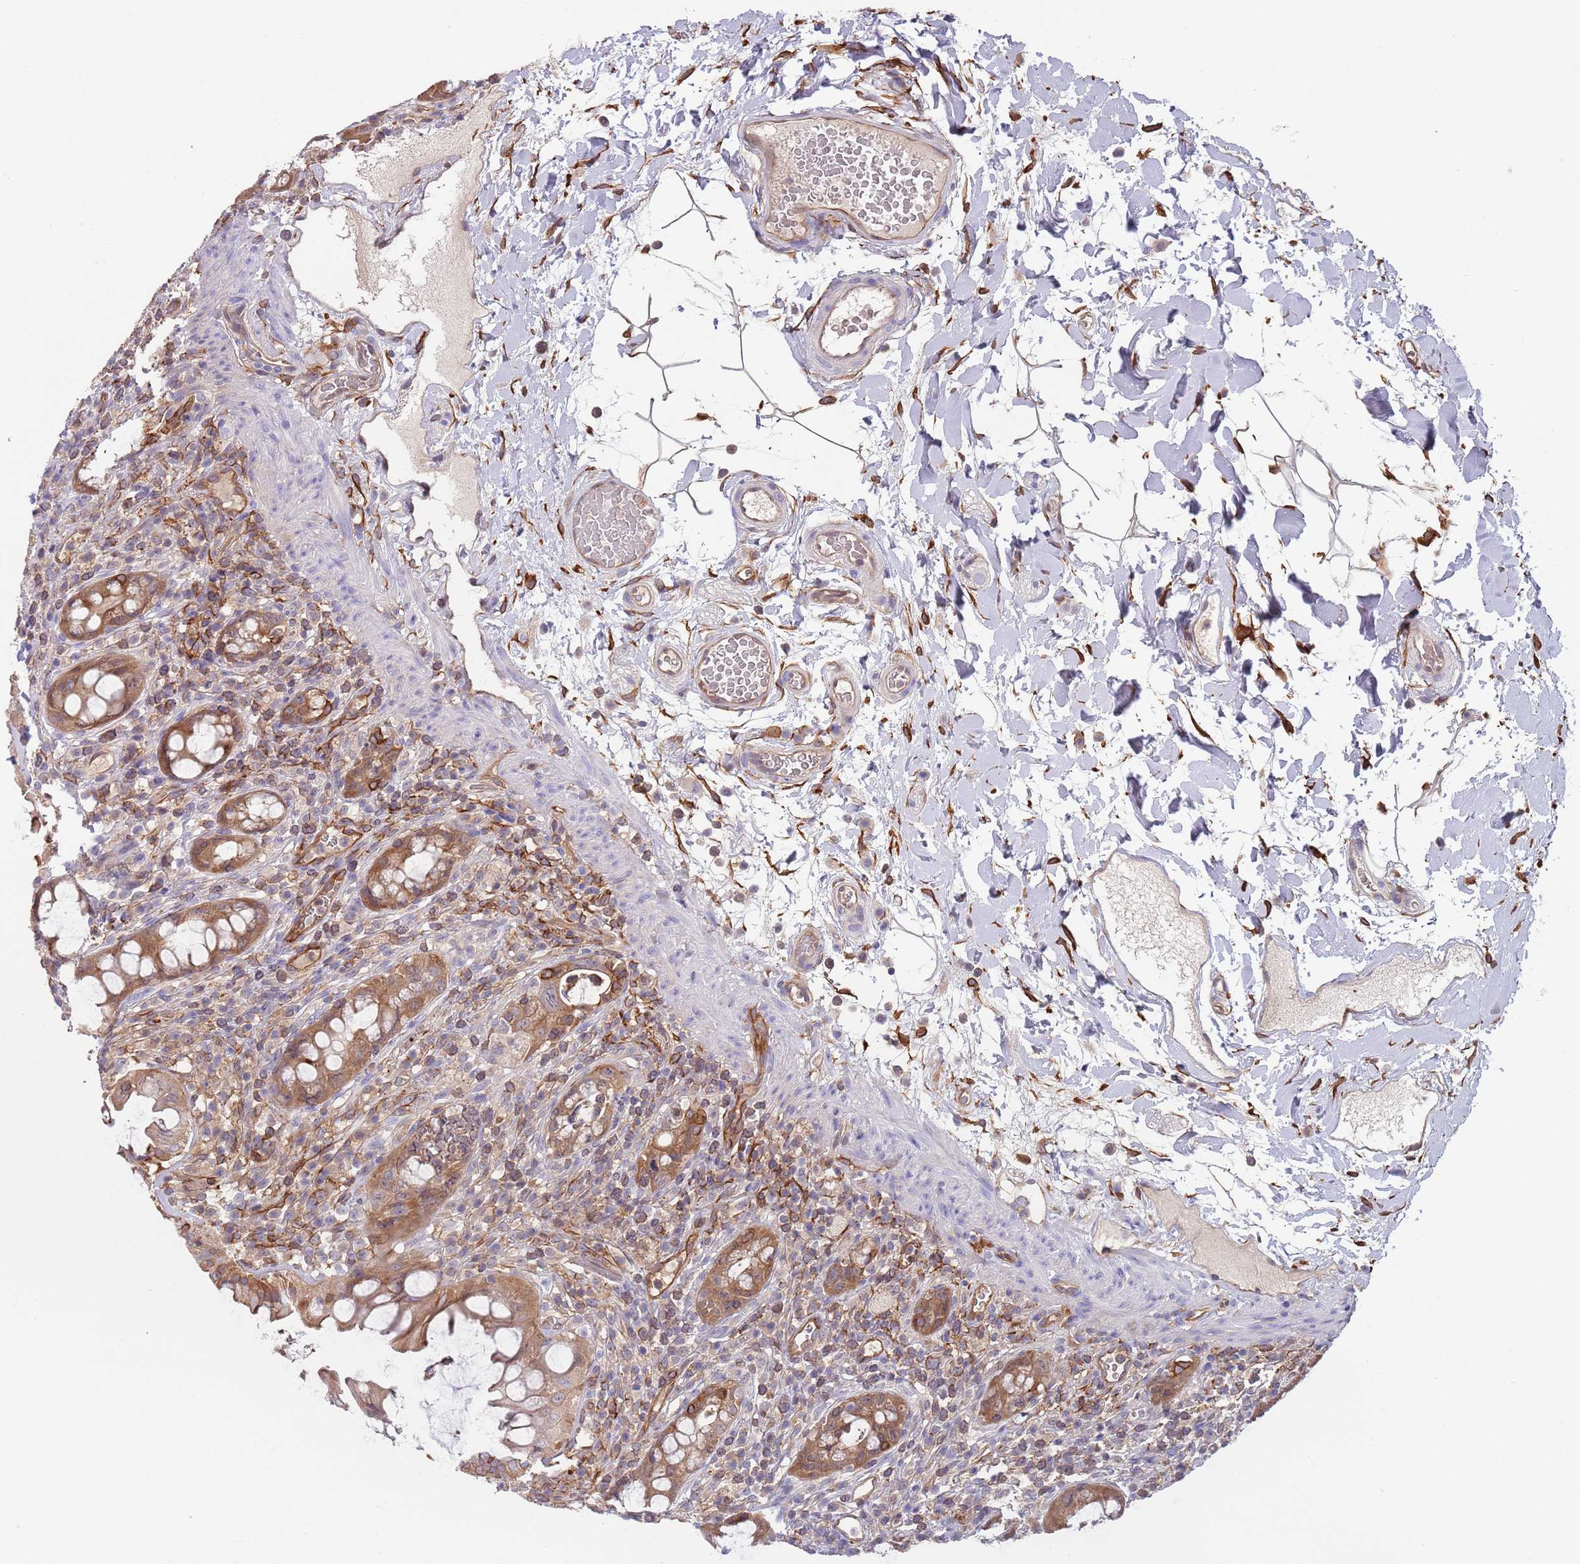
{"staining": {"intensity": "moderate", "quantity": ">75%", "location": "cytoplasmic/membranous"}, "tissue": "rectum", "cell_type": "Glandular cells", "image_type": "normal", "snomed": [{"axis": "morphology", "description": "Normal tissue, NOS"}, {"axis": "topography", "description": "Rectum"}], "caption": "Immunohistochemical staining of benign rectum demonstrates moderate cytoplasmic/membranous protein expression in approximately >75% of glandular cells.", "gene": "GSDMD", "patient": {"sex": "female", "age": 57}}